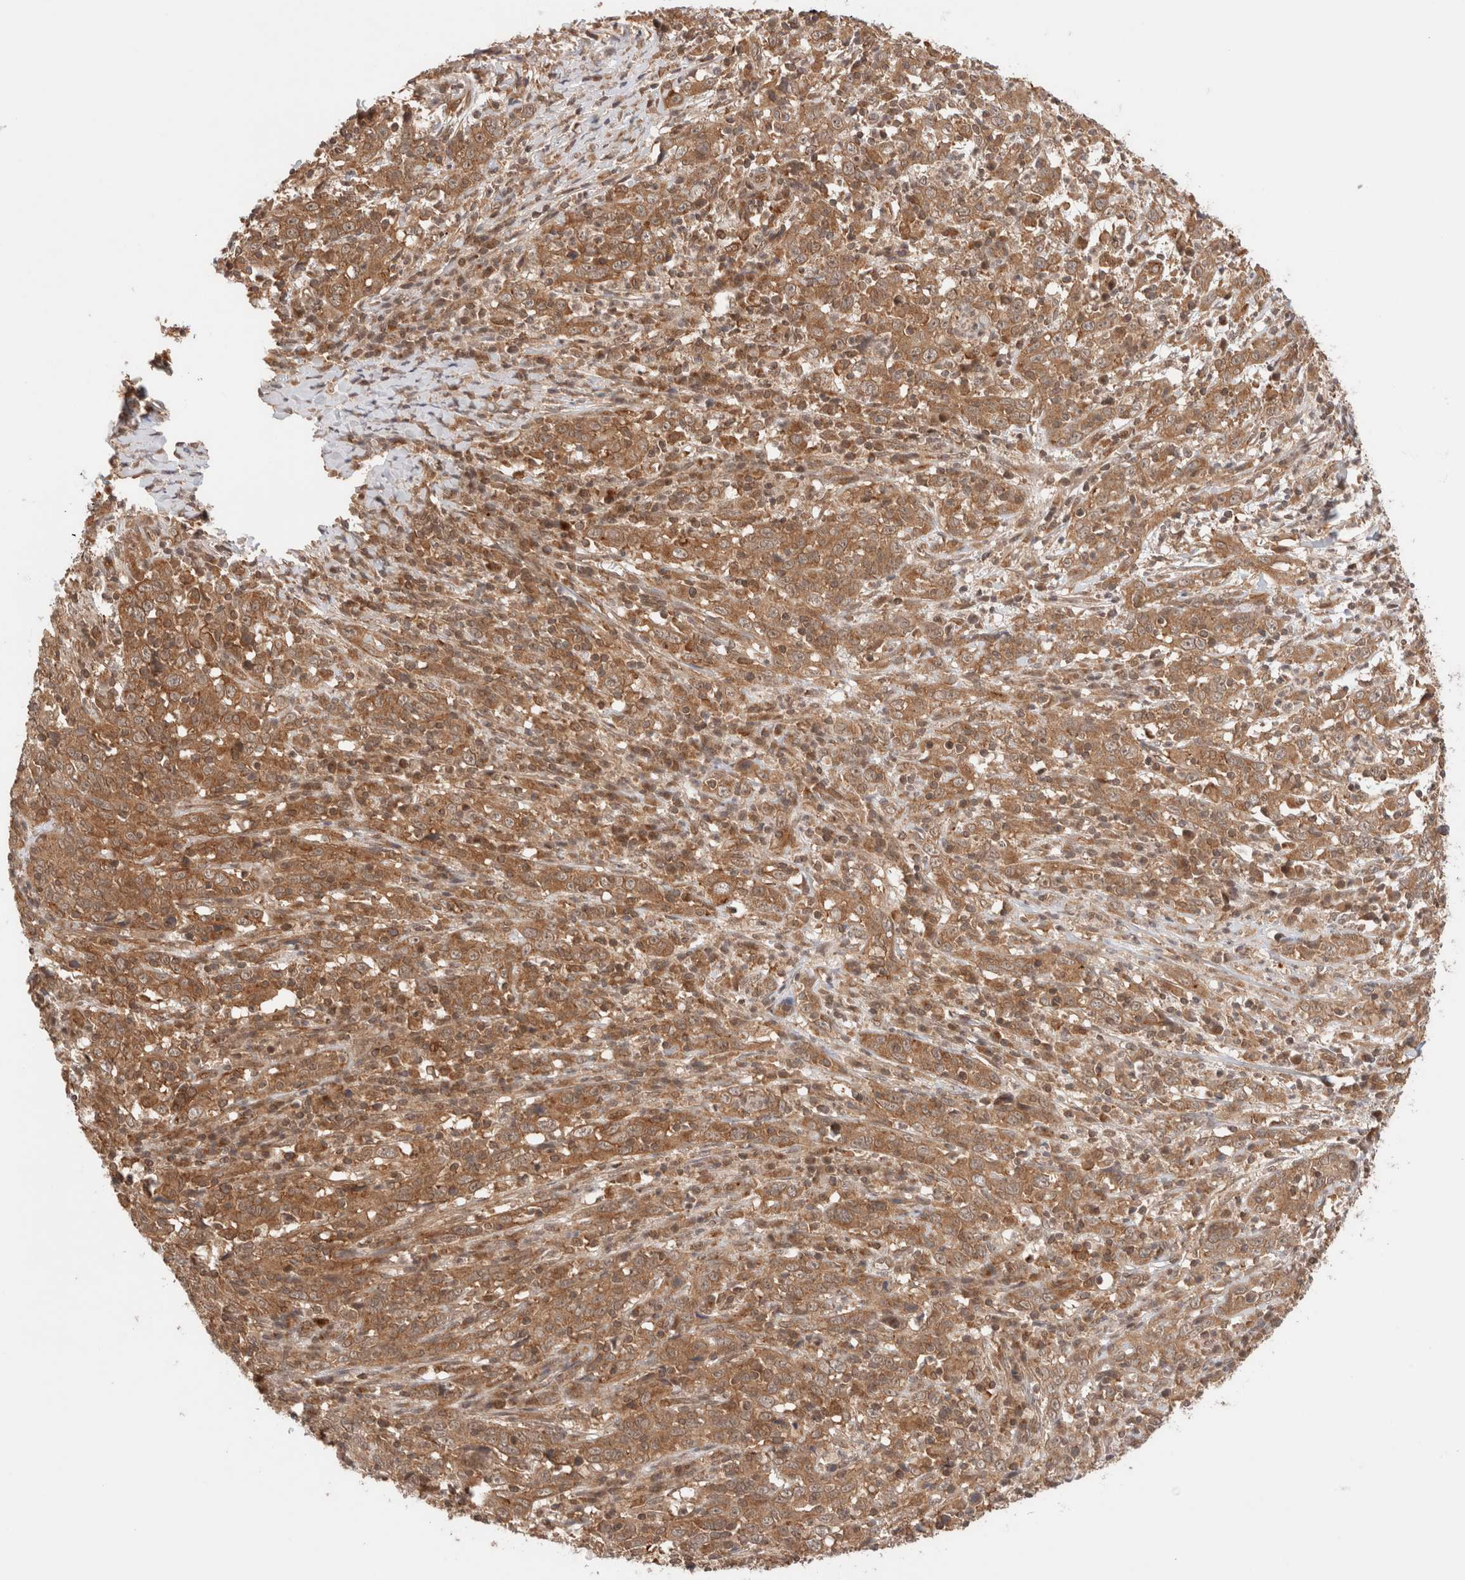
{"staining": {"intensity": "moderate", "quantity": ">75%", "location": "cytoplasmic/membranous,nuclear"}, "tissue": "cervical cancer", "cell_type": "Tumor cells", "image_type": "cancer", "snomed": [{"axis": "morphology", "description": "Squamous cell carcinoma, NOS"}, {"axis": "topography", "description": "Cervix"}], "caption": "An immunohistochemistry photomicrograph of neoplastic tissue is shown. Protein staining in brown highlights moderate cytoplasmic/membranous and nuclear positivity in cervical cancer within tumor cells. The staining is performed using DAB (3,3'-diaminobenzidine) brown chromogen to label protein expression. The nuclei are counter-stained blue using hematoxylin.", "gene": "SIKE1", "patient": {"sex": "female", "age": 46}}